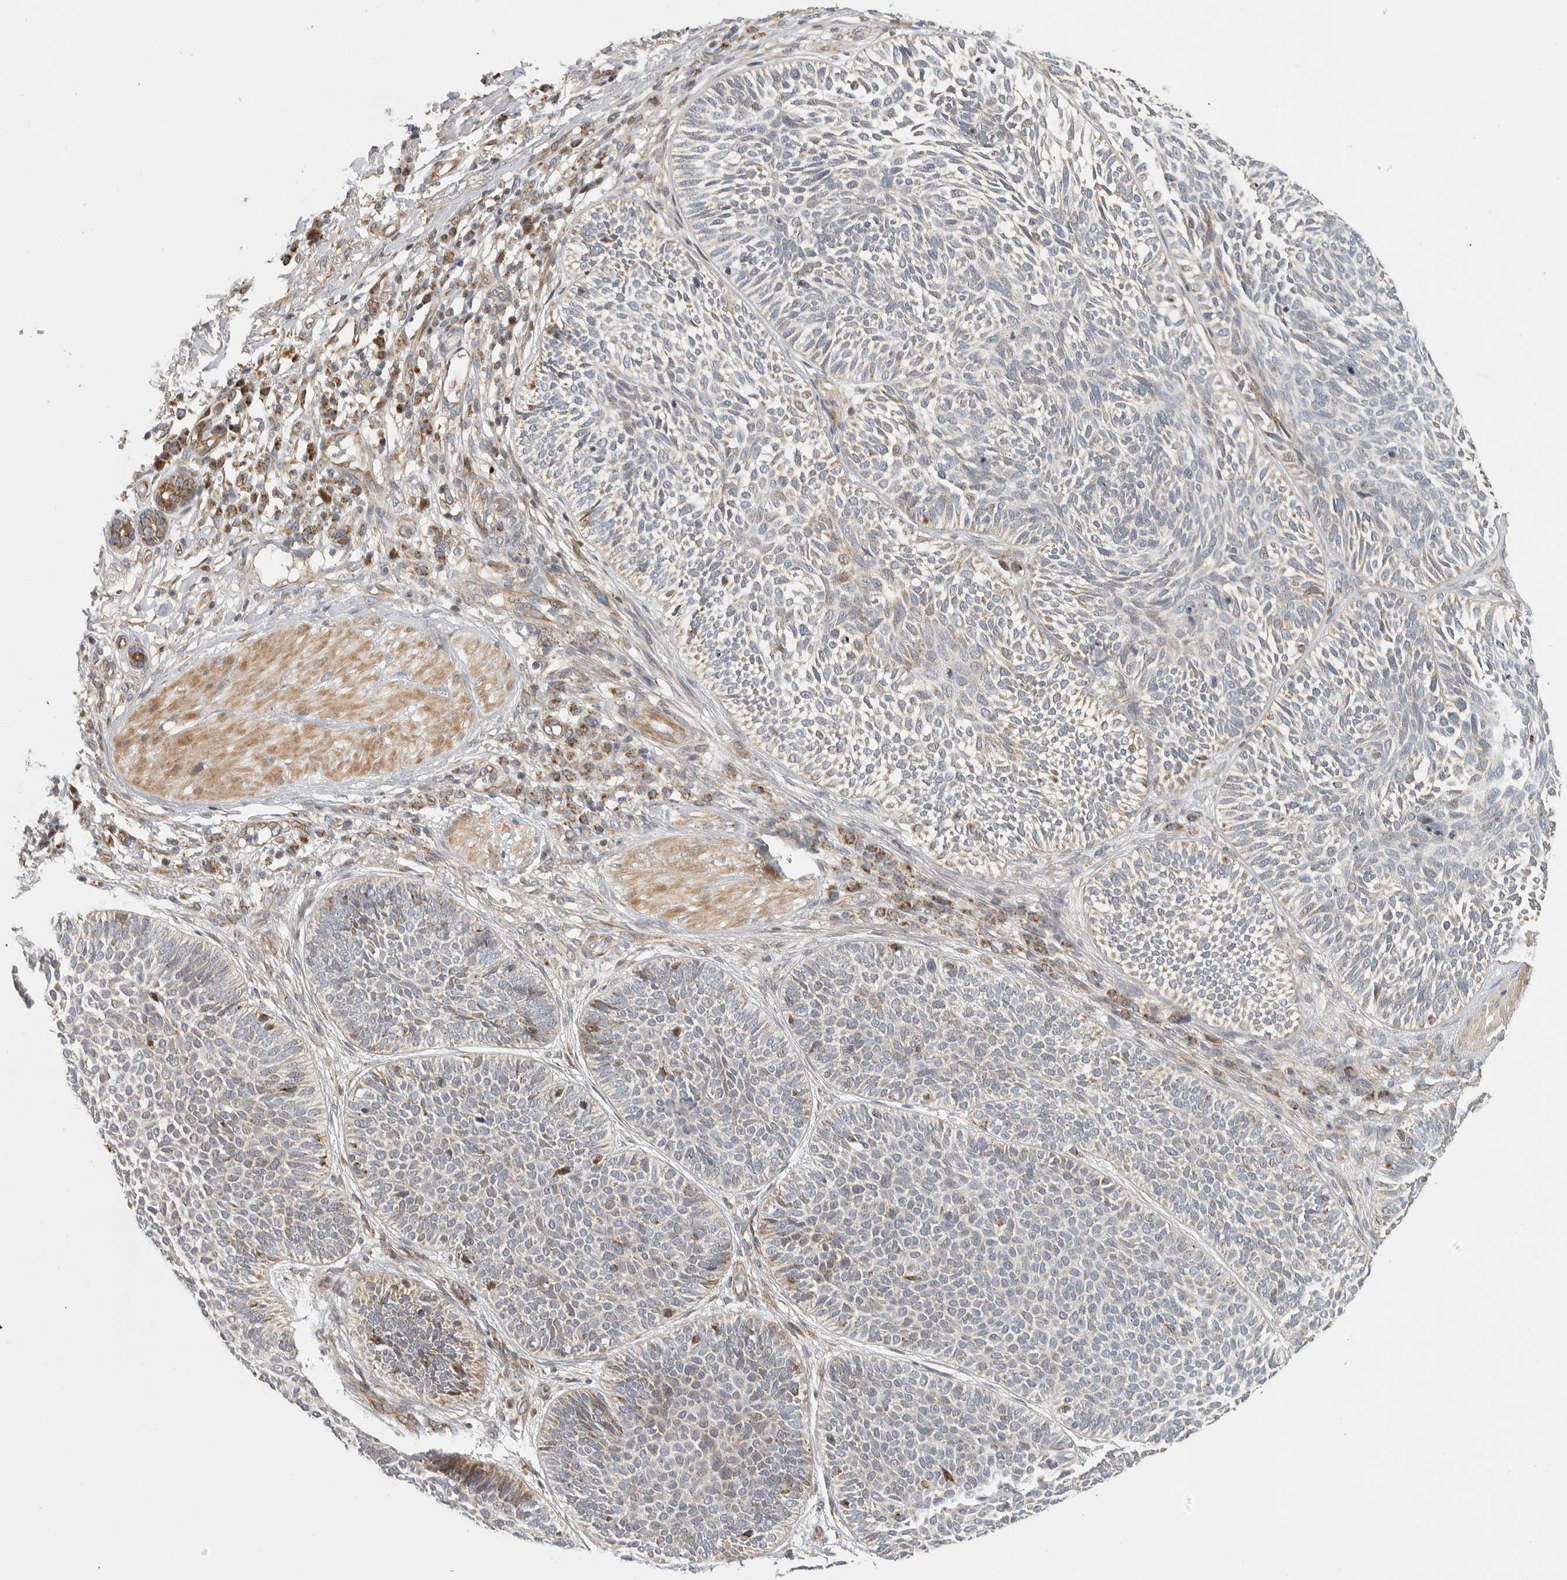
{"staining": {"intensity": "weak", "quantity": "<25%", "location": "cytoplasmic/membranous"}, "tissue": "skin cancer", "cell_type": "Tumor cells", "image_type": "cancer", "snomed": [{"axis": "morphology", "description": "Normal tissue, NOS"}, {"axis": "morphology", "description": "Basal cell carcinoma"}, {"axis": "topography", "description": "Skin"}], "caption": "High magnification brightfield microscopy of basal cell carcinoma (skin) stained with DAB (3,3'-diaminobenzidine) (brown) and counterstained with hematoxylin (blue): tumor cells show no significant staining. Brightfield microscopy of immunohistochemistry stained with DAB (3,3'-diaminobenzidine) (brown) and hematoxylin (blue), captured at high magnification.", "gene": "AFP", "patient": {"sex": "male", "age": 52}}